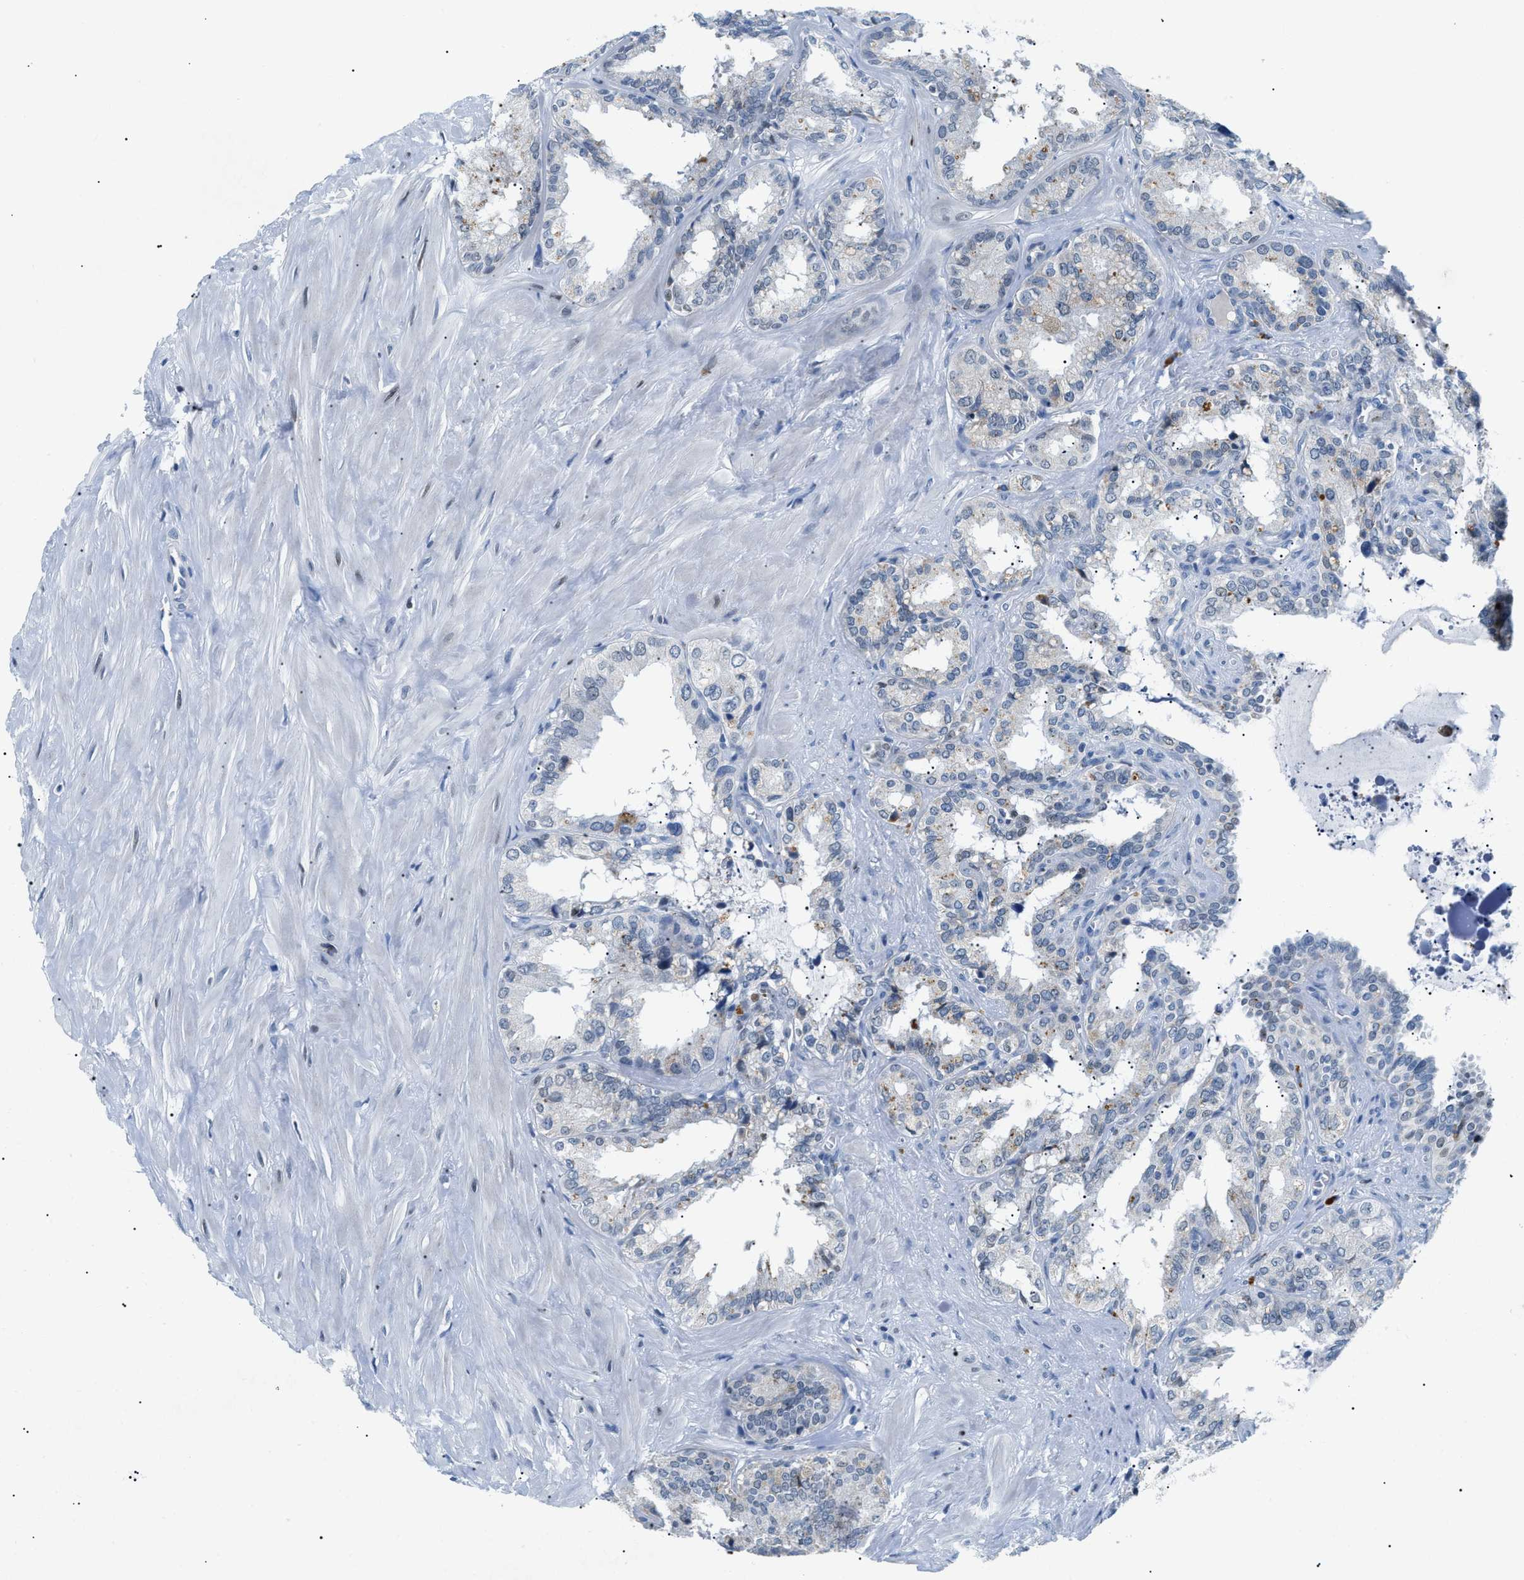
{"staining": {"intensity": "weak", "quantity": "<25%", "location": "cytoplasmic/membranous"}, "tissue": "seminal vesicle", "cell_type": "Glandular cells", "image_type": "normal", "snomed": [{"axis": "morphology", "description": "Normal tissue, NOS"}, {"axis": "topography", "description": "Seminal veicle"}], "caption": "This is an immunohistochemistry histopathology image of unremarkable human seminal vesicle. There is no expression in glandular cells.", "gene": "SMARCC1", "patient": {"sex": "male", "age": 64}}